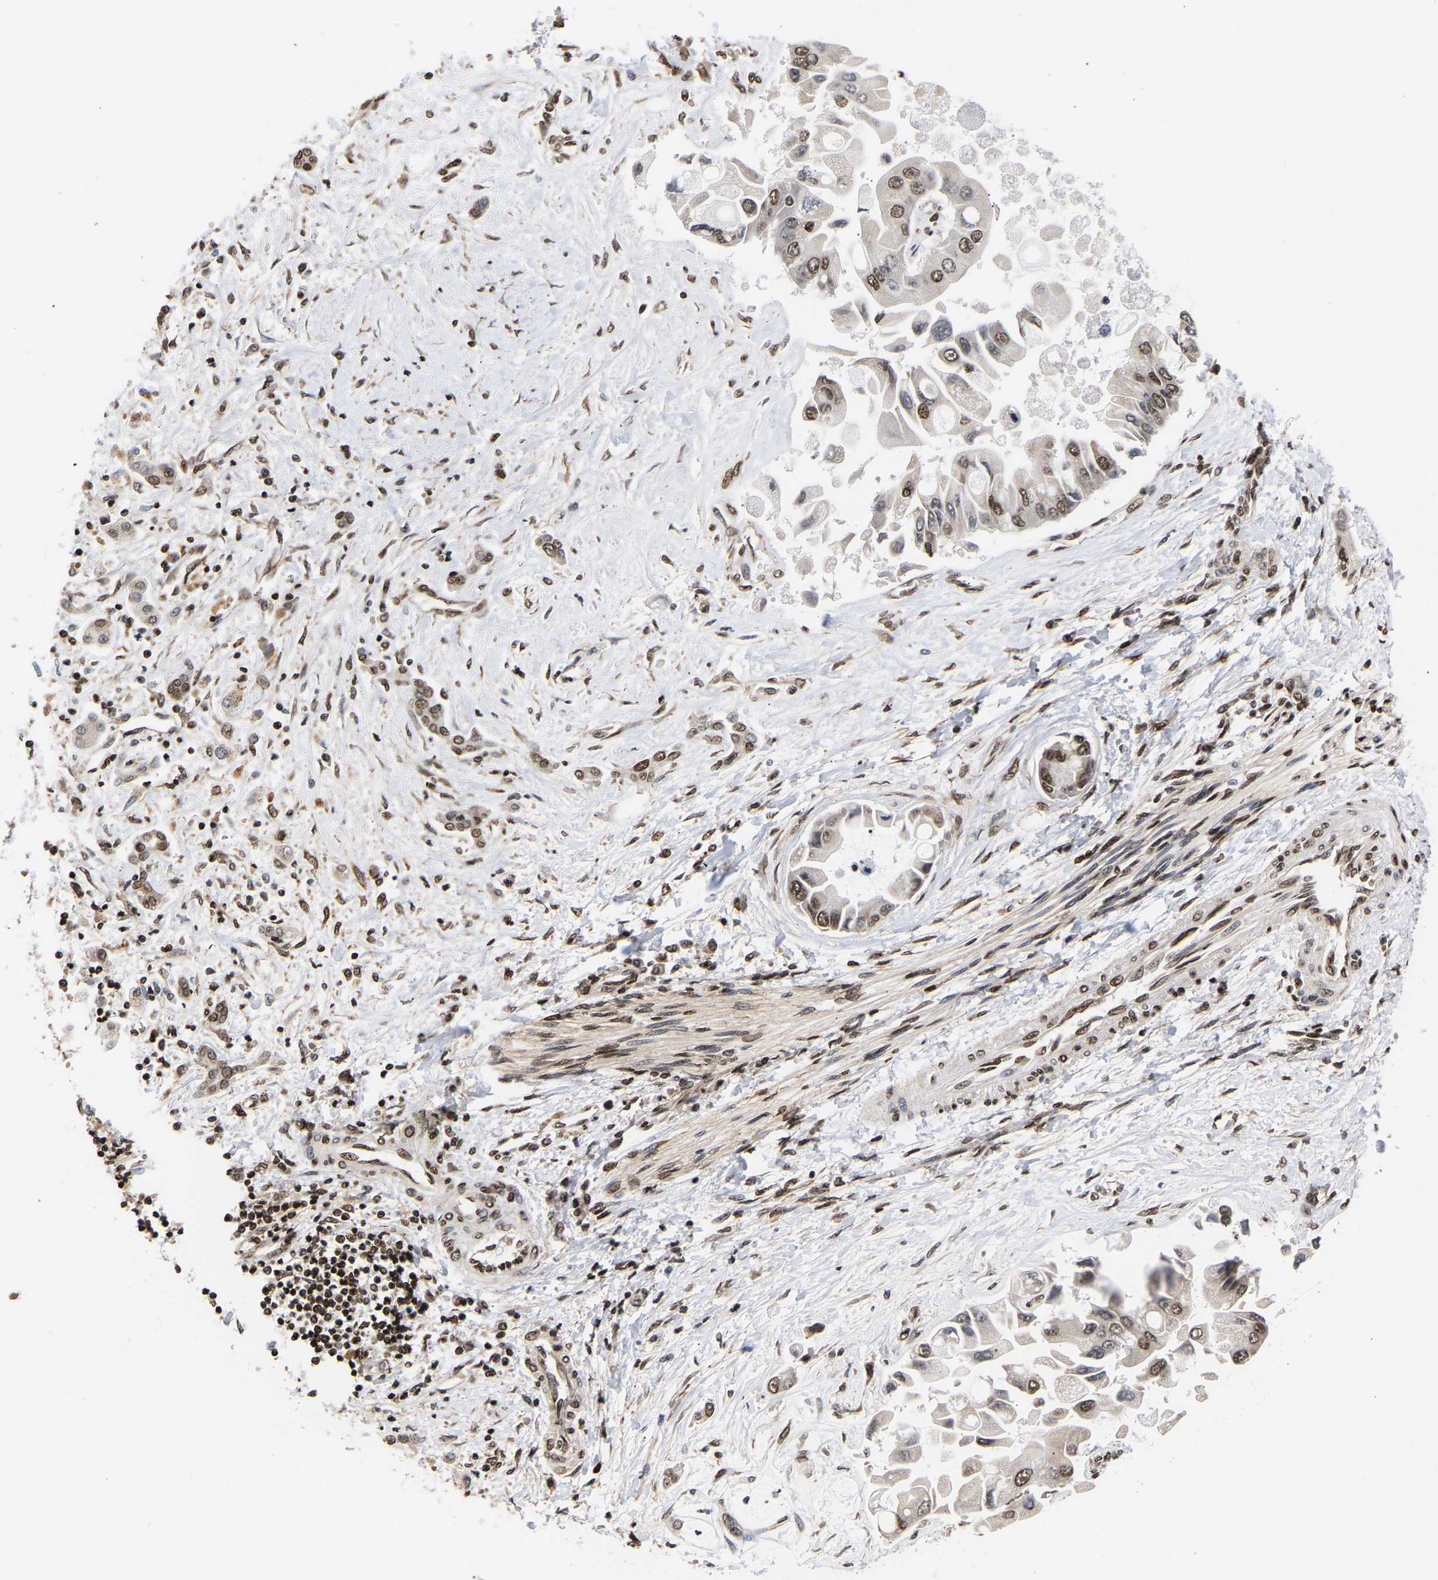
{"staining": {"intensity": "moderate", "quantity": ">75%", "location": "nuclear"}, "tissue": "liver cancer", "cell_type": "Tumor cells", "image_type": "cancer", "snomed": [{"axis": "morphology", "description": "Cholangiocarcinoma"}, {"axis": "topography", "description": "Liver"}], "caption": "The histopathology image reveals staining of liver cancer (cholangiocarcinoma), revealing moderate nuclear protein expression (brown color) within tumor cells. The protein of interest is shown in brown color, while the nuclei are stained blue.", "gene": "PSIP1", "patient": {"sex": "male", "age": 50}}